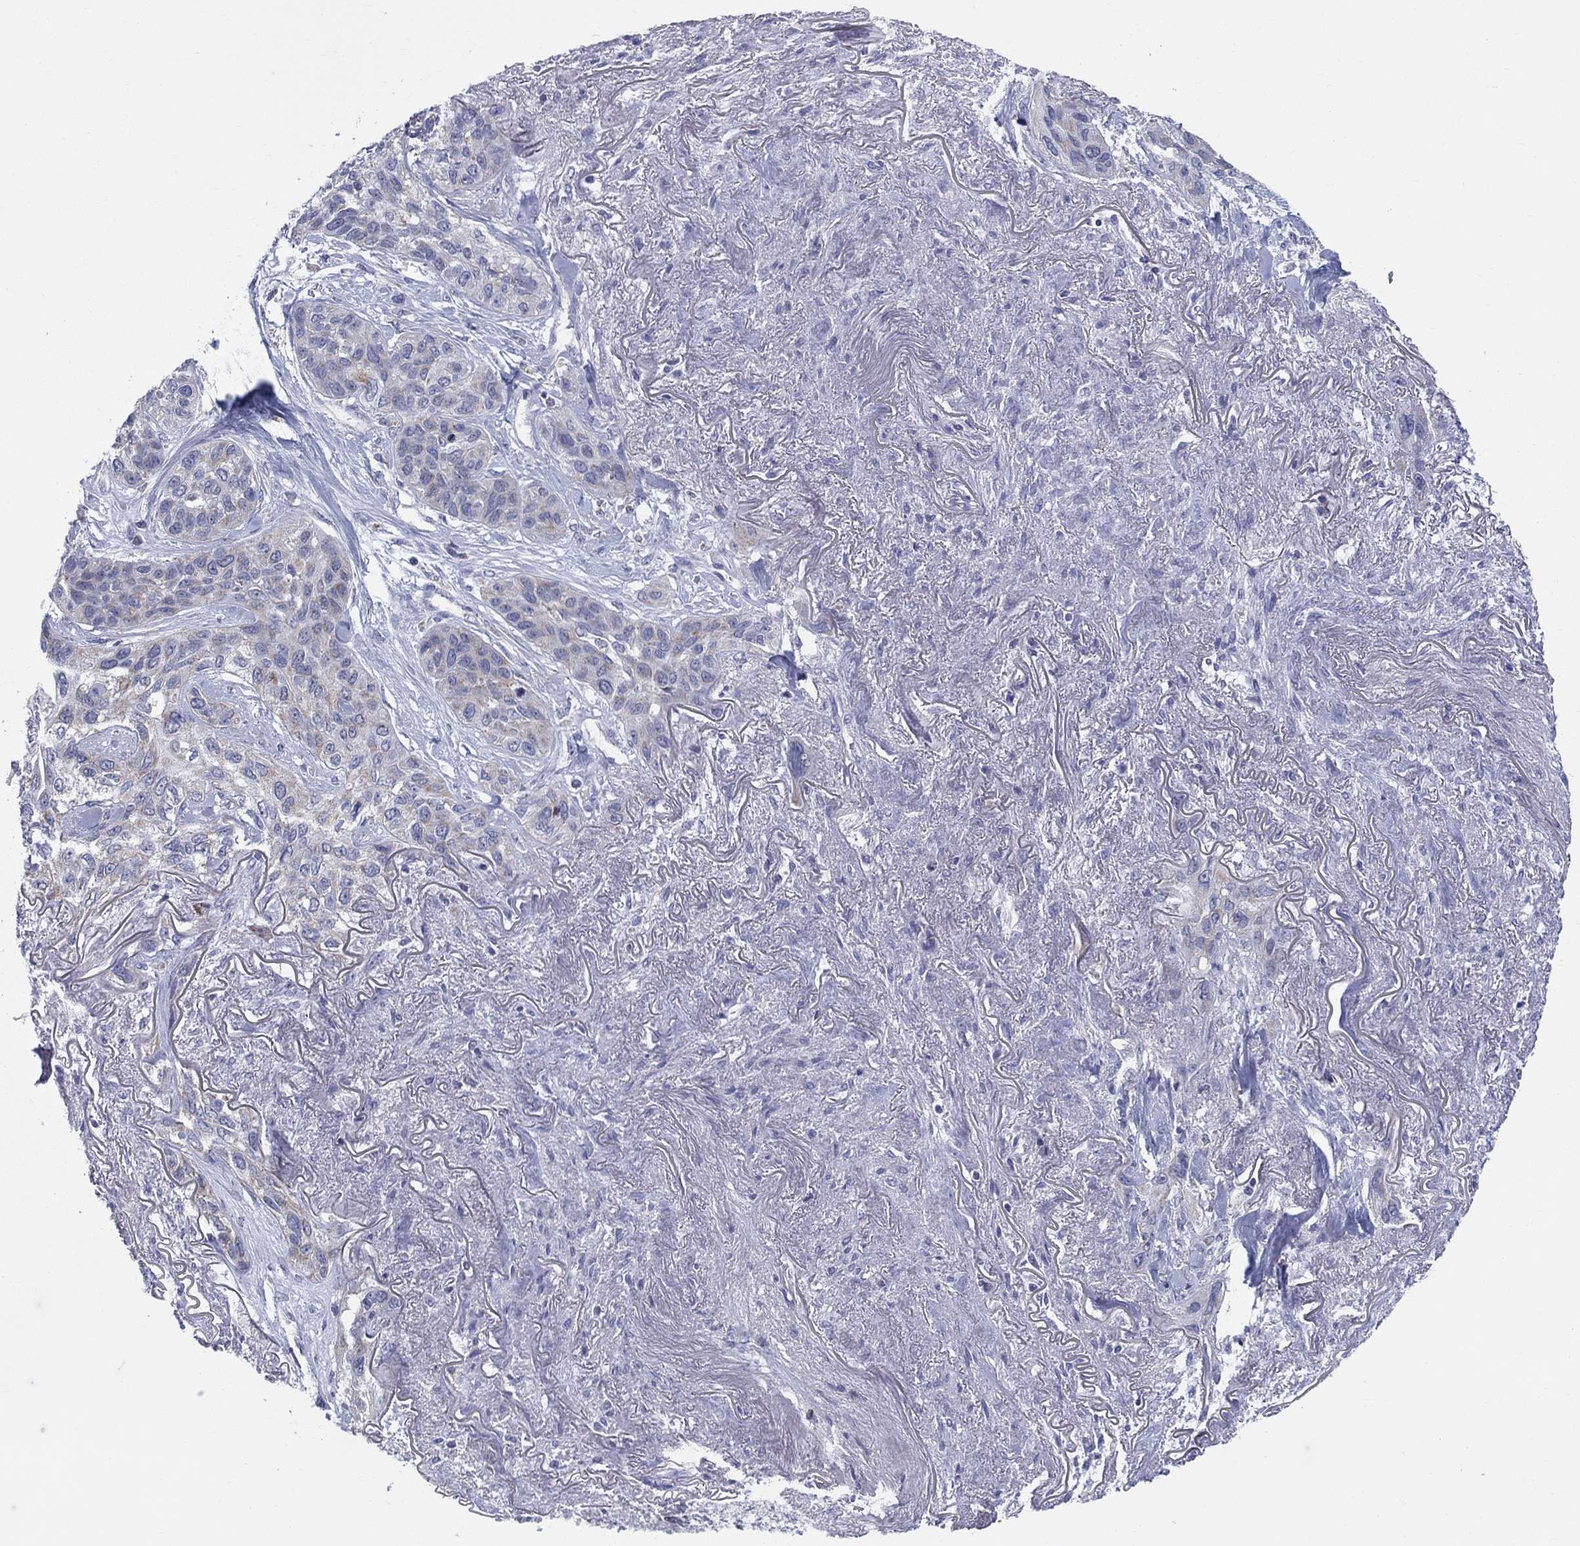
{"staining": {"intensity": "weak", "quantity": "<25%", "location": "cytoplasmic/membranous"}, "tissue": "lung cancer", "cell_type": "Tumor cells", "image_type": "cancer", "snomed": [{"axis": "morphology", "description": "Squamous cell carcinoma, NOS"}, {"axis": "topography", "description": "Lung"}], "caption": "This is an immunohistochemistry (IHC) photomicrograph of lung cancer. There is no expression in tumor cells.", "gene": "KISS1R", "patient": {"sex": "female", "age": 70}}